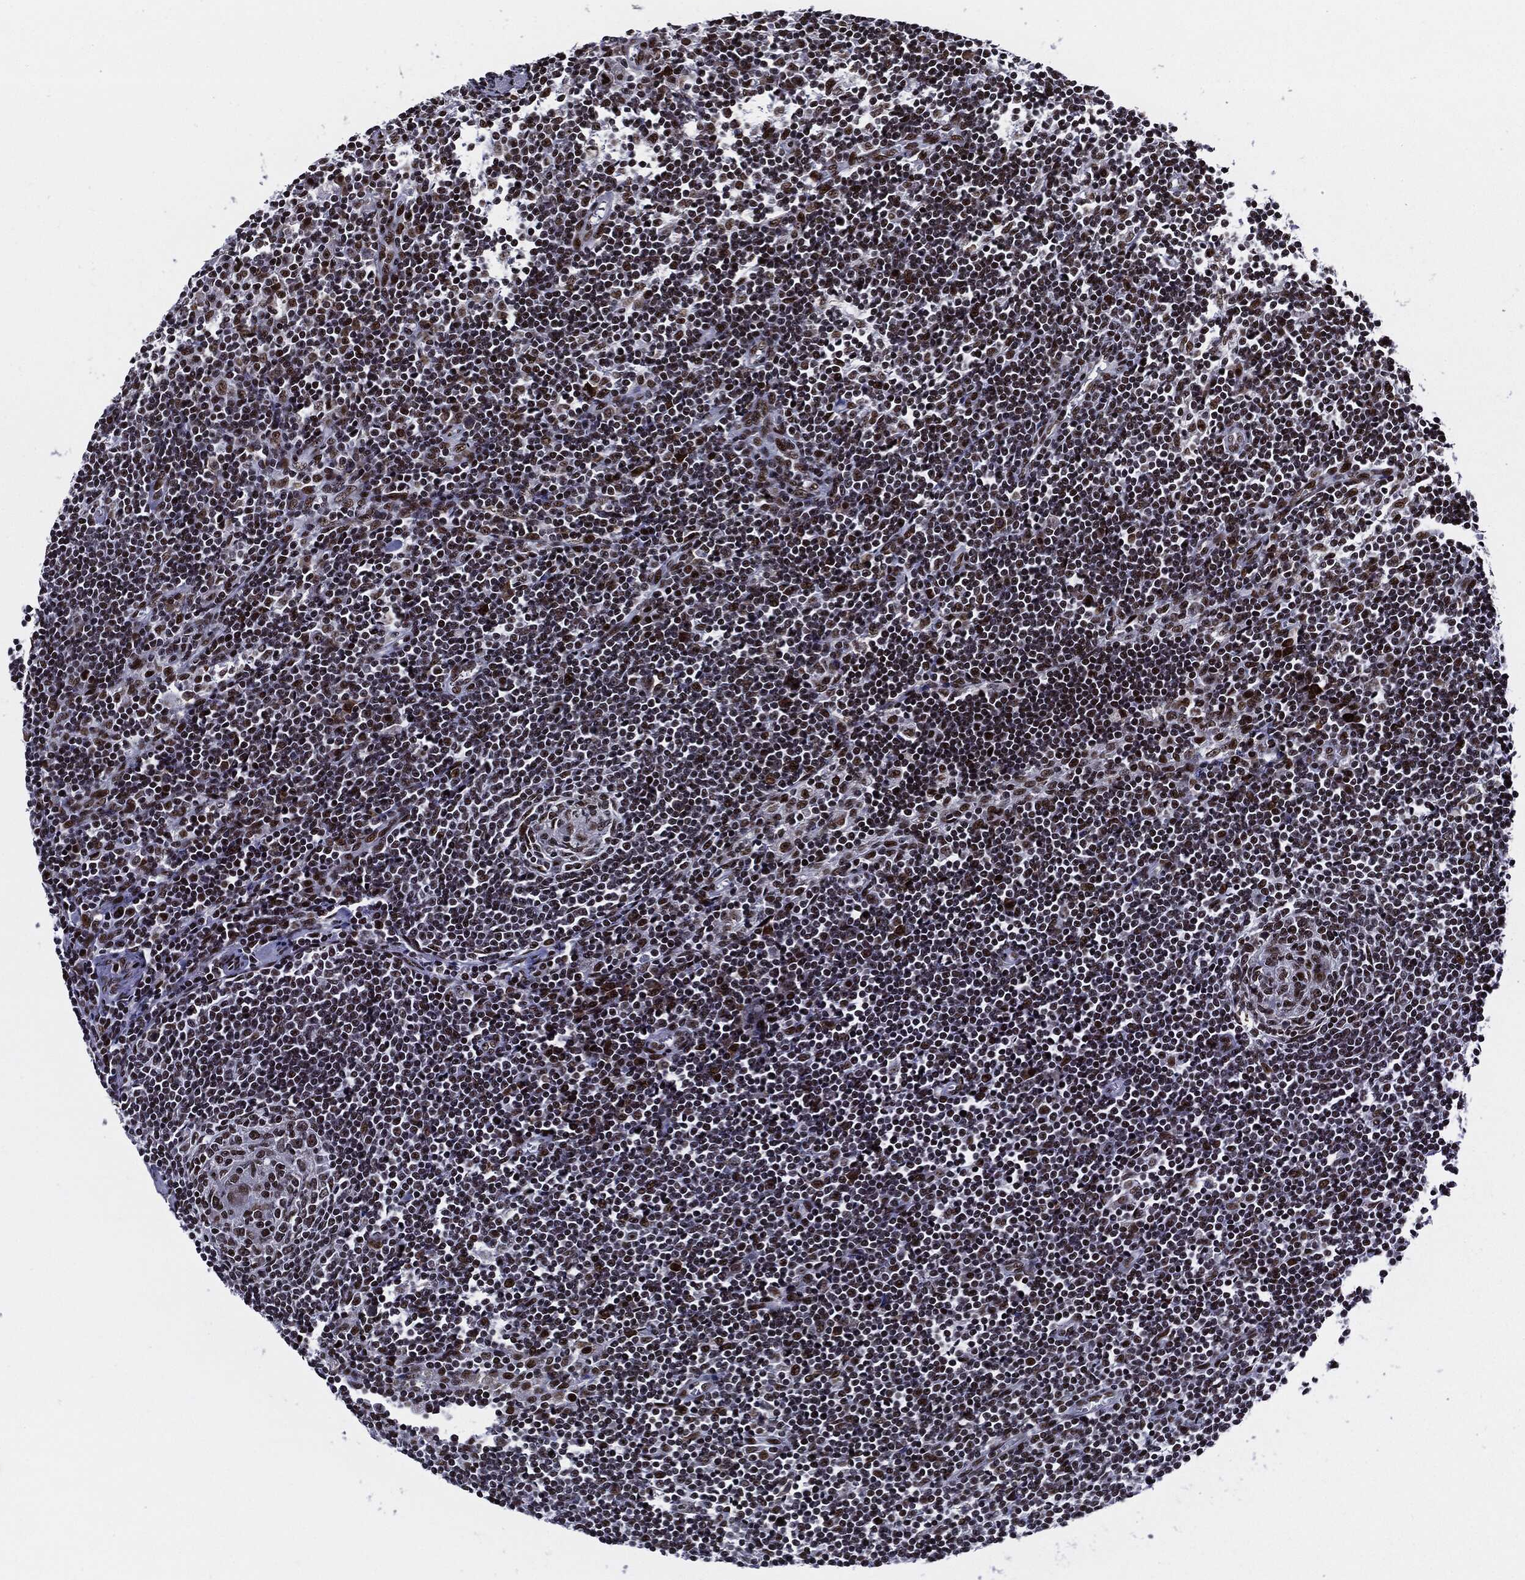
{"staining": {"intensity": "moderate", "quantity": "<25%", "location": "nuclear"}, "tissue": "lymph node", "cell_type": "Non-germinal center cells", "image_type": "normal", "snomed": [{"axis": "morphology", "description": "Normal tissue, NOS"}, {"axis": "morphology", "description": "Adenocarcinoma, NOS"}, {"axis": "topography", "description": "Lymph node"}, {"axis": "topography", "description": "Pancreas"}], "caption": "The histopathology image demonstrates immunohistochemical staining of normal lymph node. There is moderate nuclear positivity is appreciated in approximately <25% of non-germinal center cells. (DAB (3,3'-diaminobenzidine) IHC with brightfield microscopy, high magnification).", "gene": "ZFP91", "patient": {"sex": "female", "age": 58}}